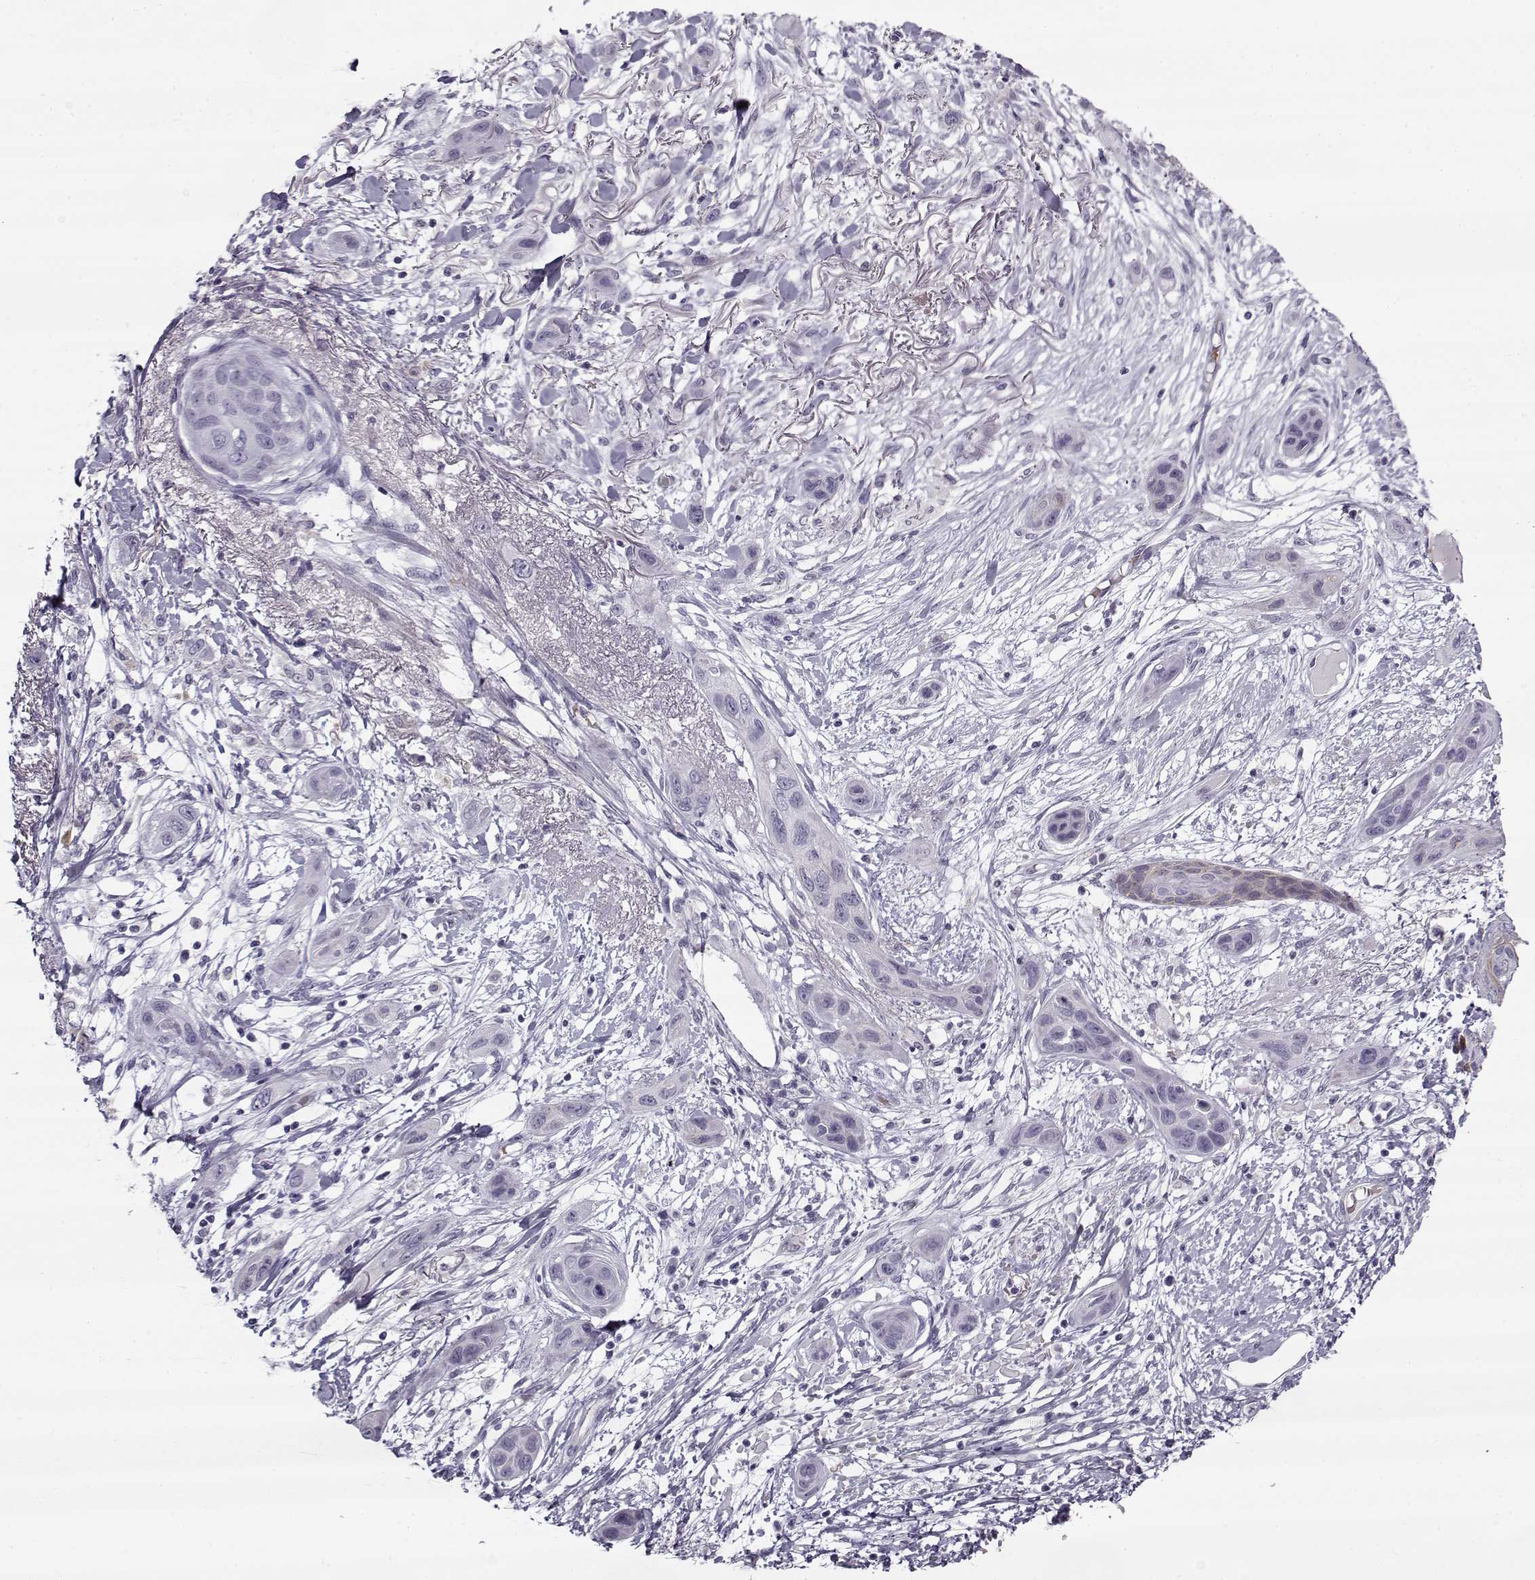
{"staining": {"intensity": "negative", "quantity": "none", "location": "none"}, "tissue": "skin cancer", "cell_type": "Tumor cells", "image_type": "cancer", "snomed": [{"axis": "morphology", "description": "Squamous cell carcinoma, NOS"}, {"axis": "topography", "description": "Skin"}], "caption": "Immunohistochemistry (IHC) of squamous cell carcinoma (skin) reveals no staining in tumor cells. The staining is performed using DAB (3,3'-diaminobenzidine) brown chromogen with nuclei counter-stained in using hematoxylin.", "gene": "SNCA", "patient": {"sex": "male", "age": 79}}